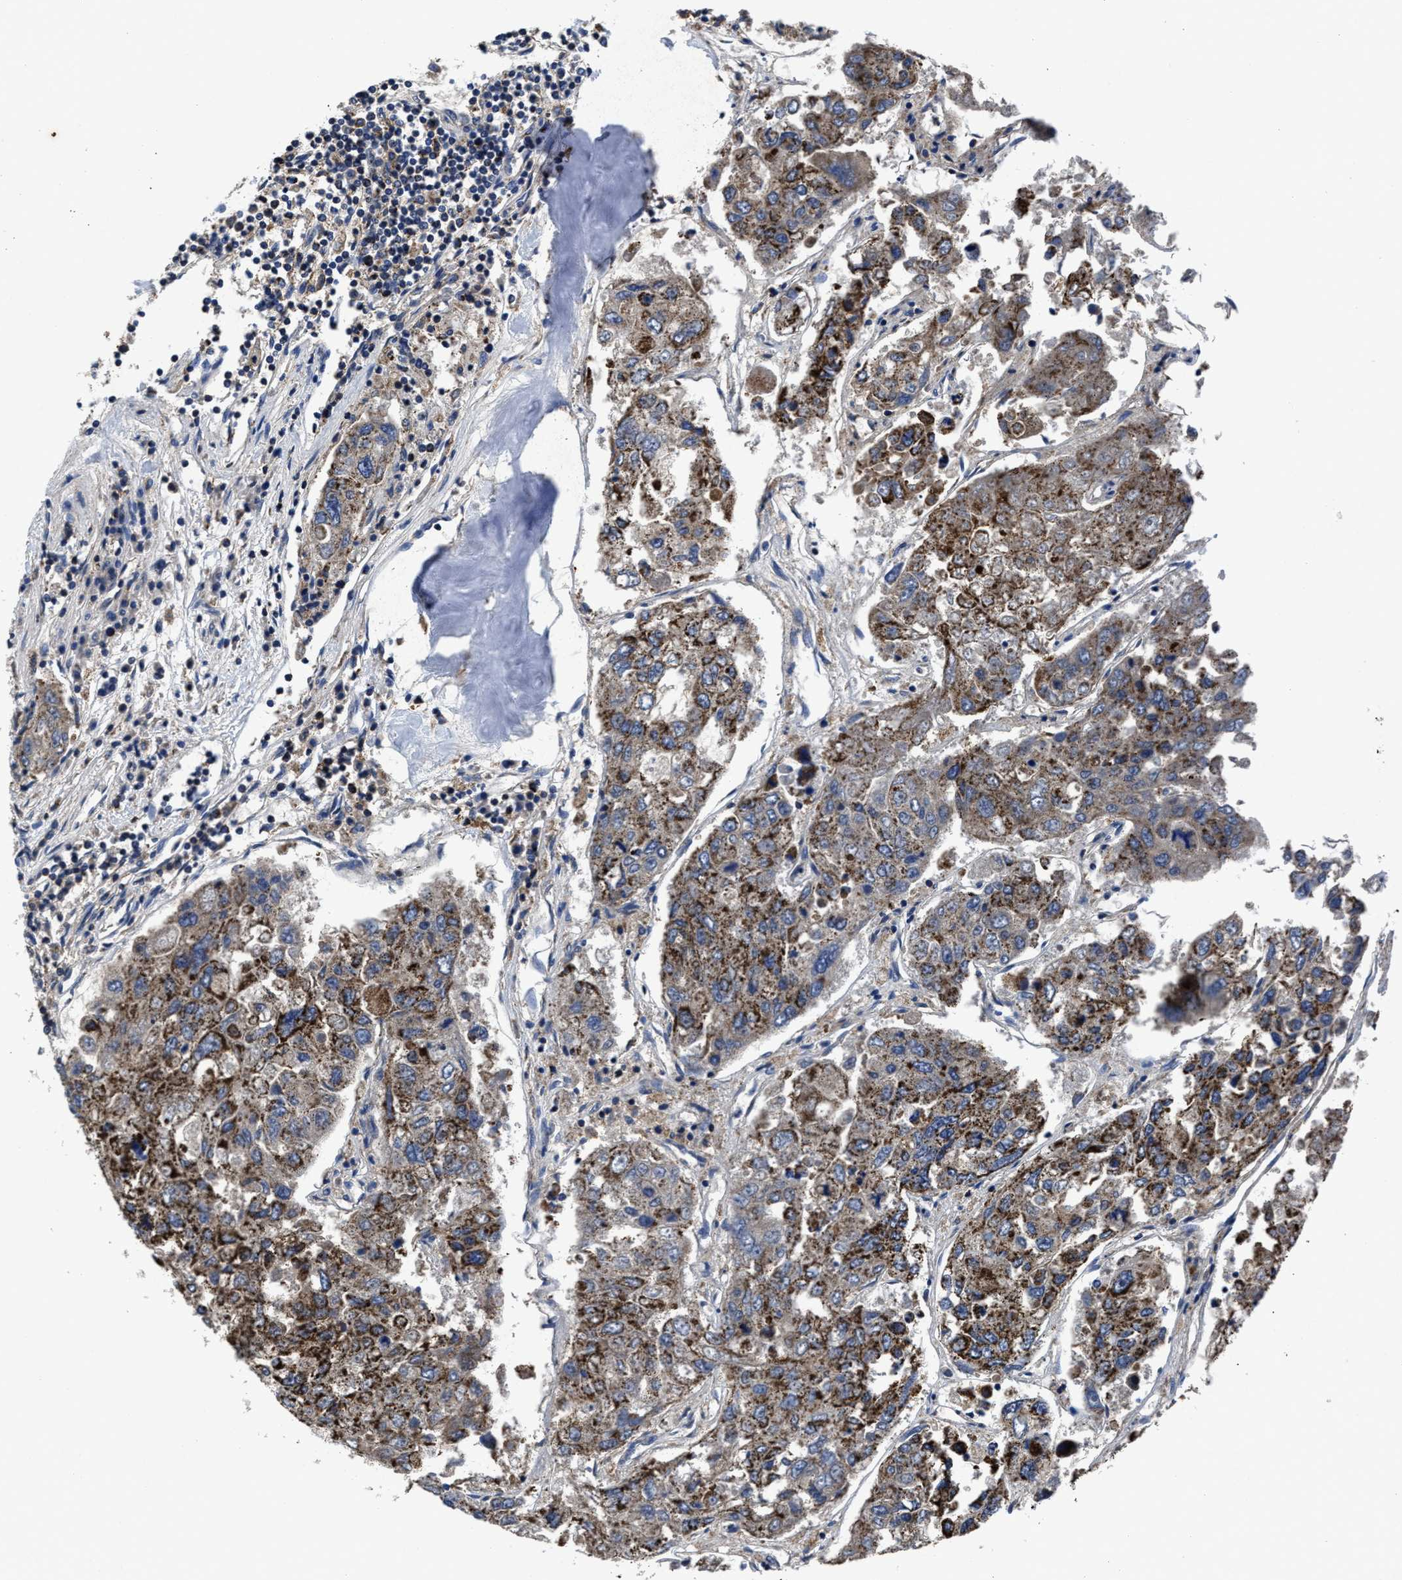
{"staining": {"intensity": "moderate", "quantity": ">75%", "location": "cytoplasmic/membranous"}, "tissue": "urothelial cancer", "cell_type": "Tumor cells", "image_type": "cancer", "snomed": [{"axis": "morphology", "description": "Urothelial carcinoma, High grade"}, {"axis": "topography", "description": "Lymph node"}, {"axis": "topography", "description": "Urinary bladder"}], "caption": "A histopathology image showing moderate cytoplasmic/membranous positivity in about >75% of tumor cells in urothelial cancer, as visualized by brown immunohistochemical staining.", "gene": "CACNA1D", "patient": {"sex": "male", "age": 51}}